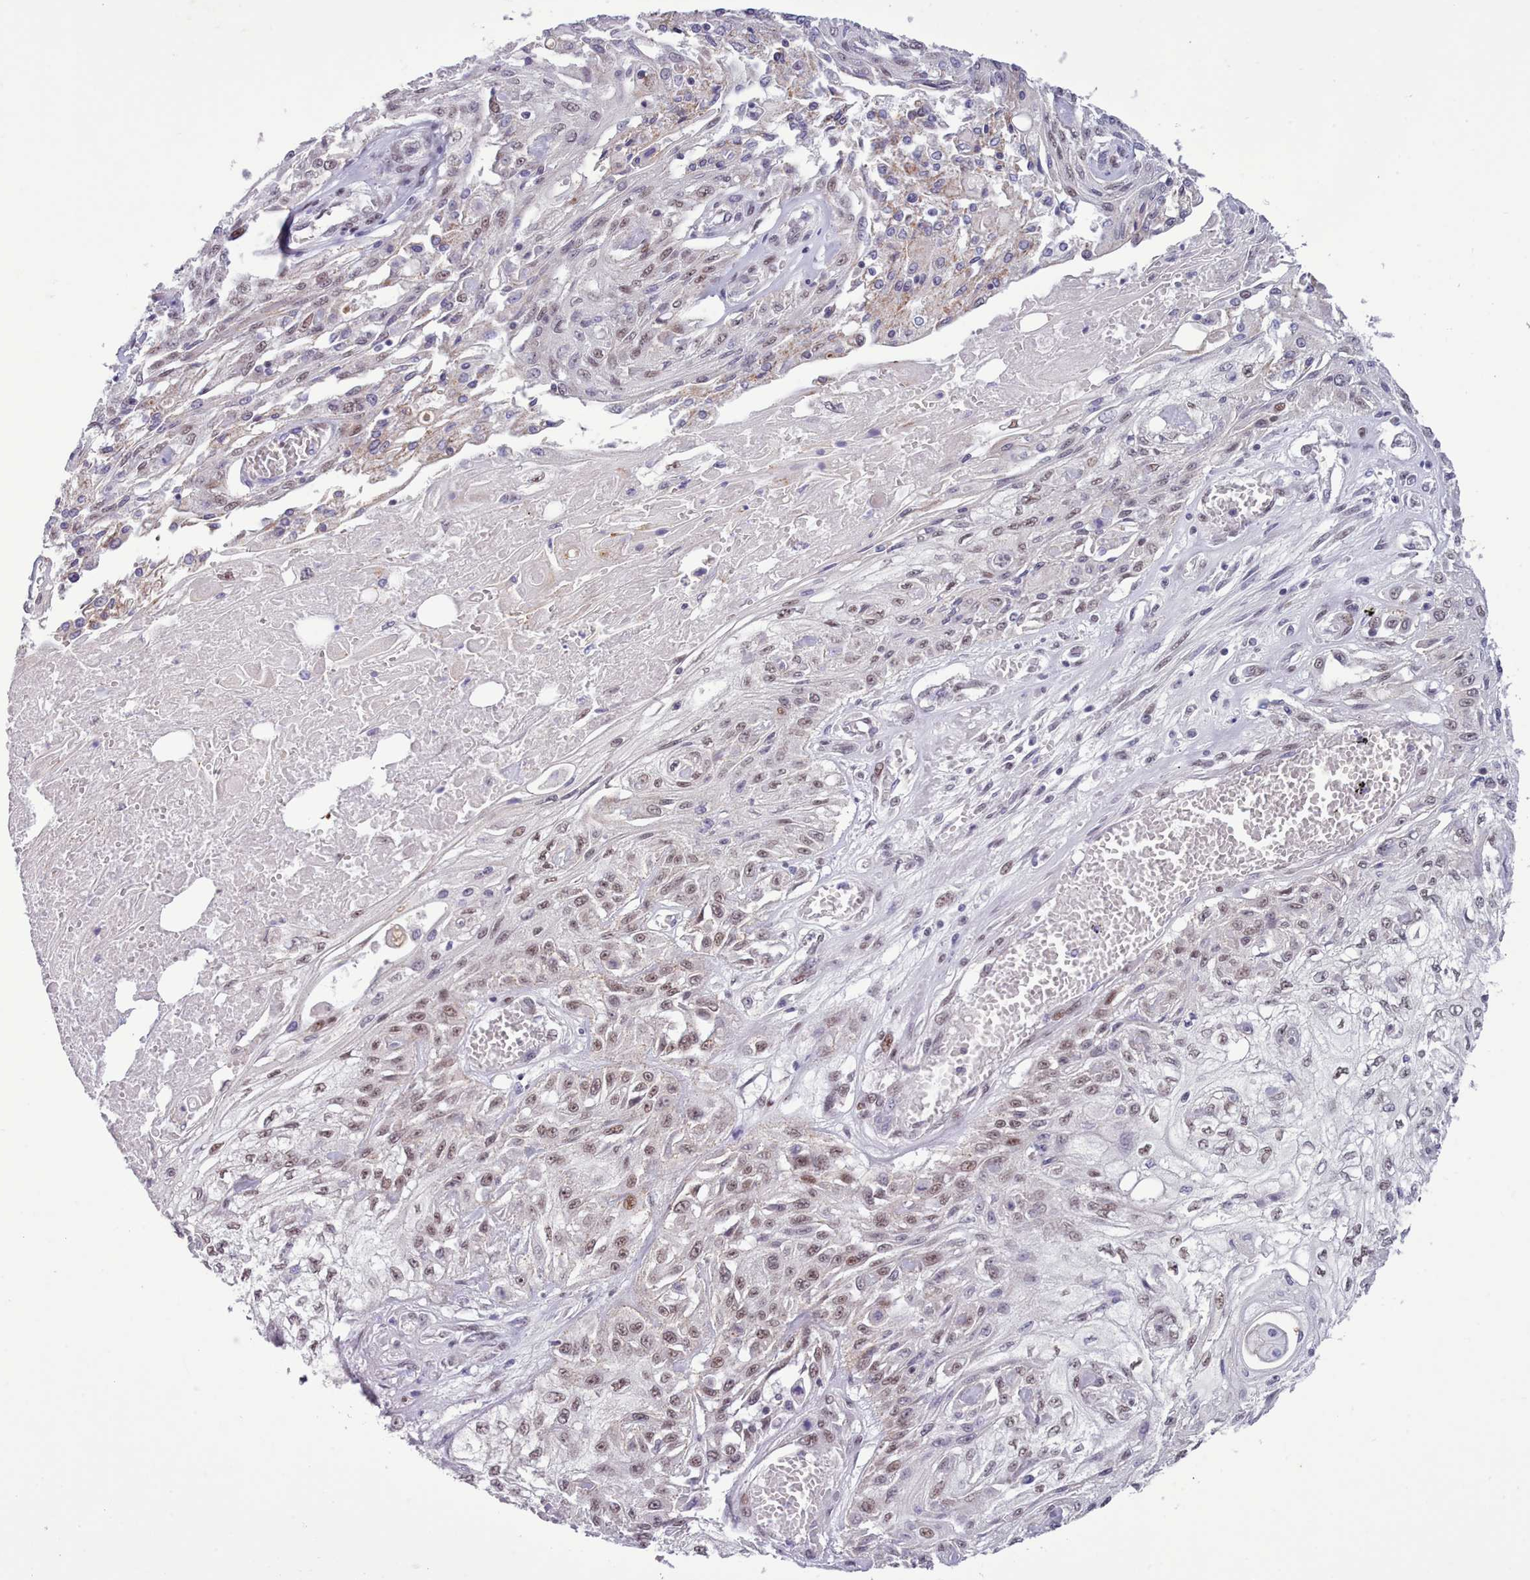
{"staining": {"intensity": "weak", "quantity": "25%-75%", "location": "nuclear"}, "tissue": "skin cancer", "cell_type": "Tumor cells", "image_type": "cancer", "snomed": [{"axis": "morphology", "description": "Squamous cell carcinoma, NOS"}, {"axis": "morphology", "description": "Squamous cell carcinoma, metastatic, NOS"}, {"axis": "topography", "description": "Skin"}, {"axis": "topography", "description": "Lymph node"}], "caption": "The immunohistochemical stain highlights weak nuclear positivity in tumor cells of skin metastatic squamous cell carcinoma tissue.", "gene": "RFX1", "patient": {"sex": "male", "age": 75}}